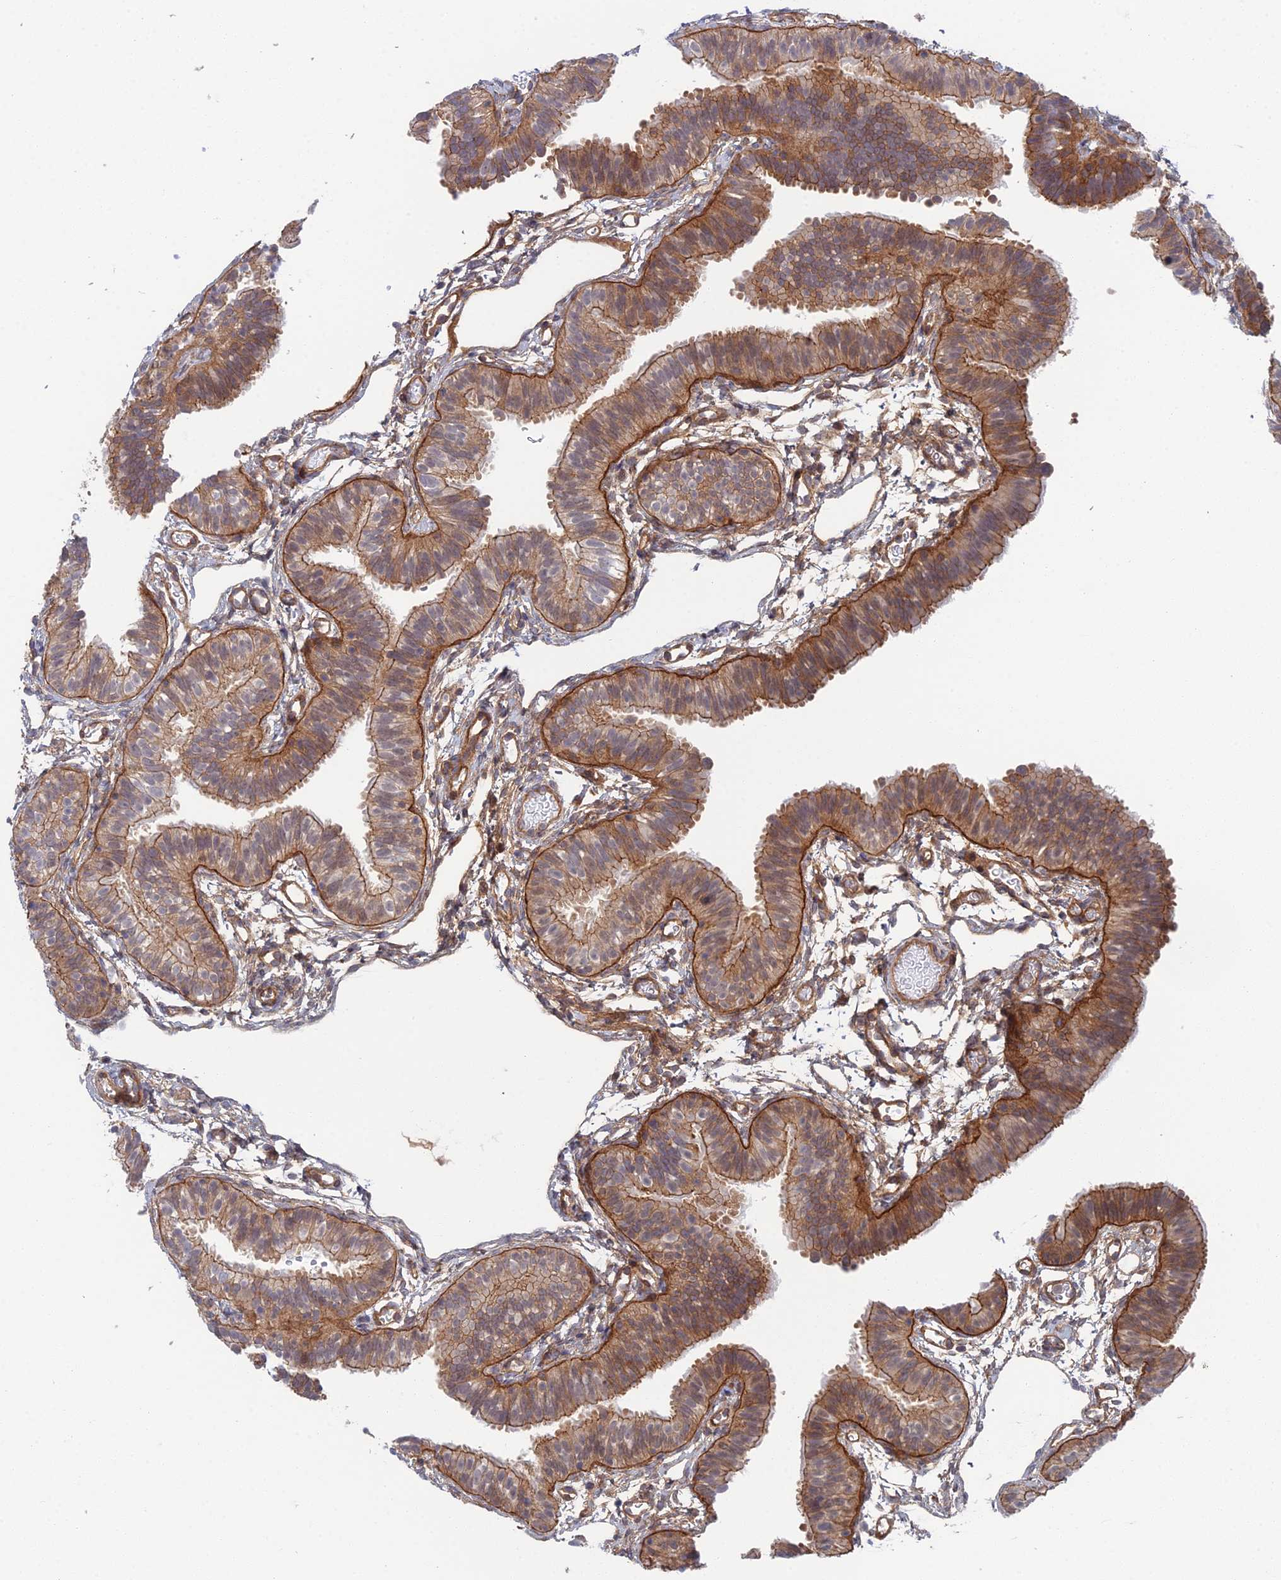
{"staining": {"intensity": "moderate", "quantity": ">75%", "location": "cytoplasmic/membranous"}, "tissue": "fallopian tube", "cell_type": "Glandular cells", "image_type": "normal", "snomed": [{"axis": "morphology", "description": "Normal tissue, NOS"}, {"axis": "topography", "description": "Fallopian tube"}], "caption": "Immunohistochemical staining of normal fallopian tube demonstrates moderate cytoplasmic/membranous protein staining in about >75% of glandular cells. The staining was performed using DAB, with brown indicating positive protein expression. Nuclei are stained blue with hematoxylin.", "gene": "ABHD1", "patient": {"sex": "female", "age": 35}}